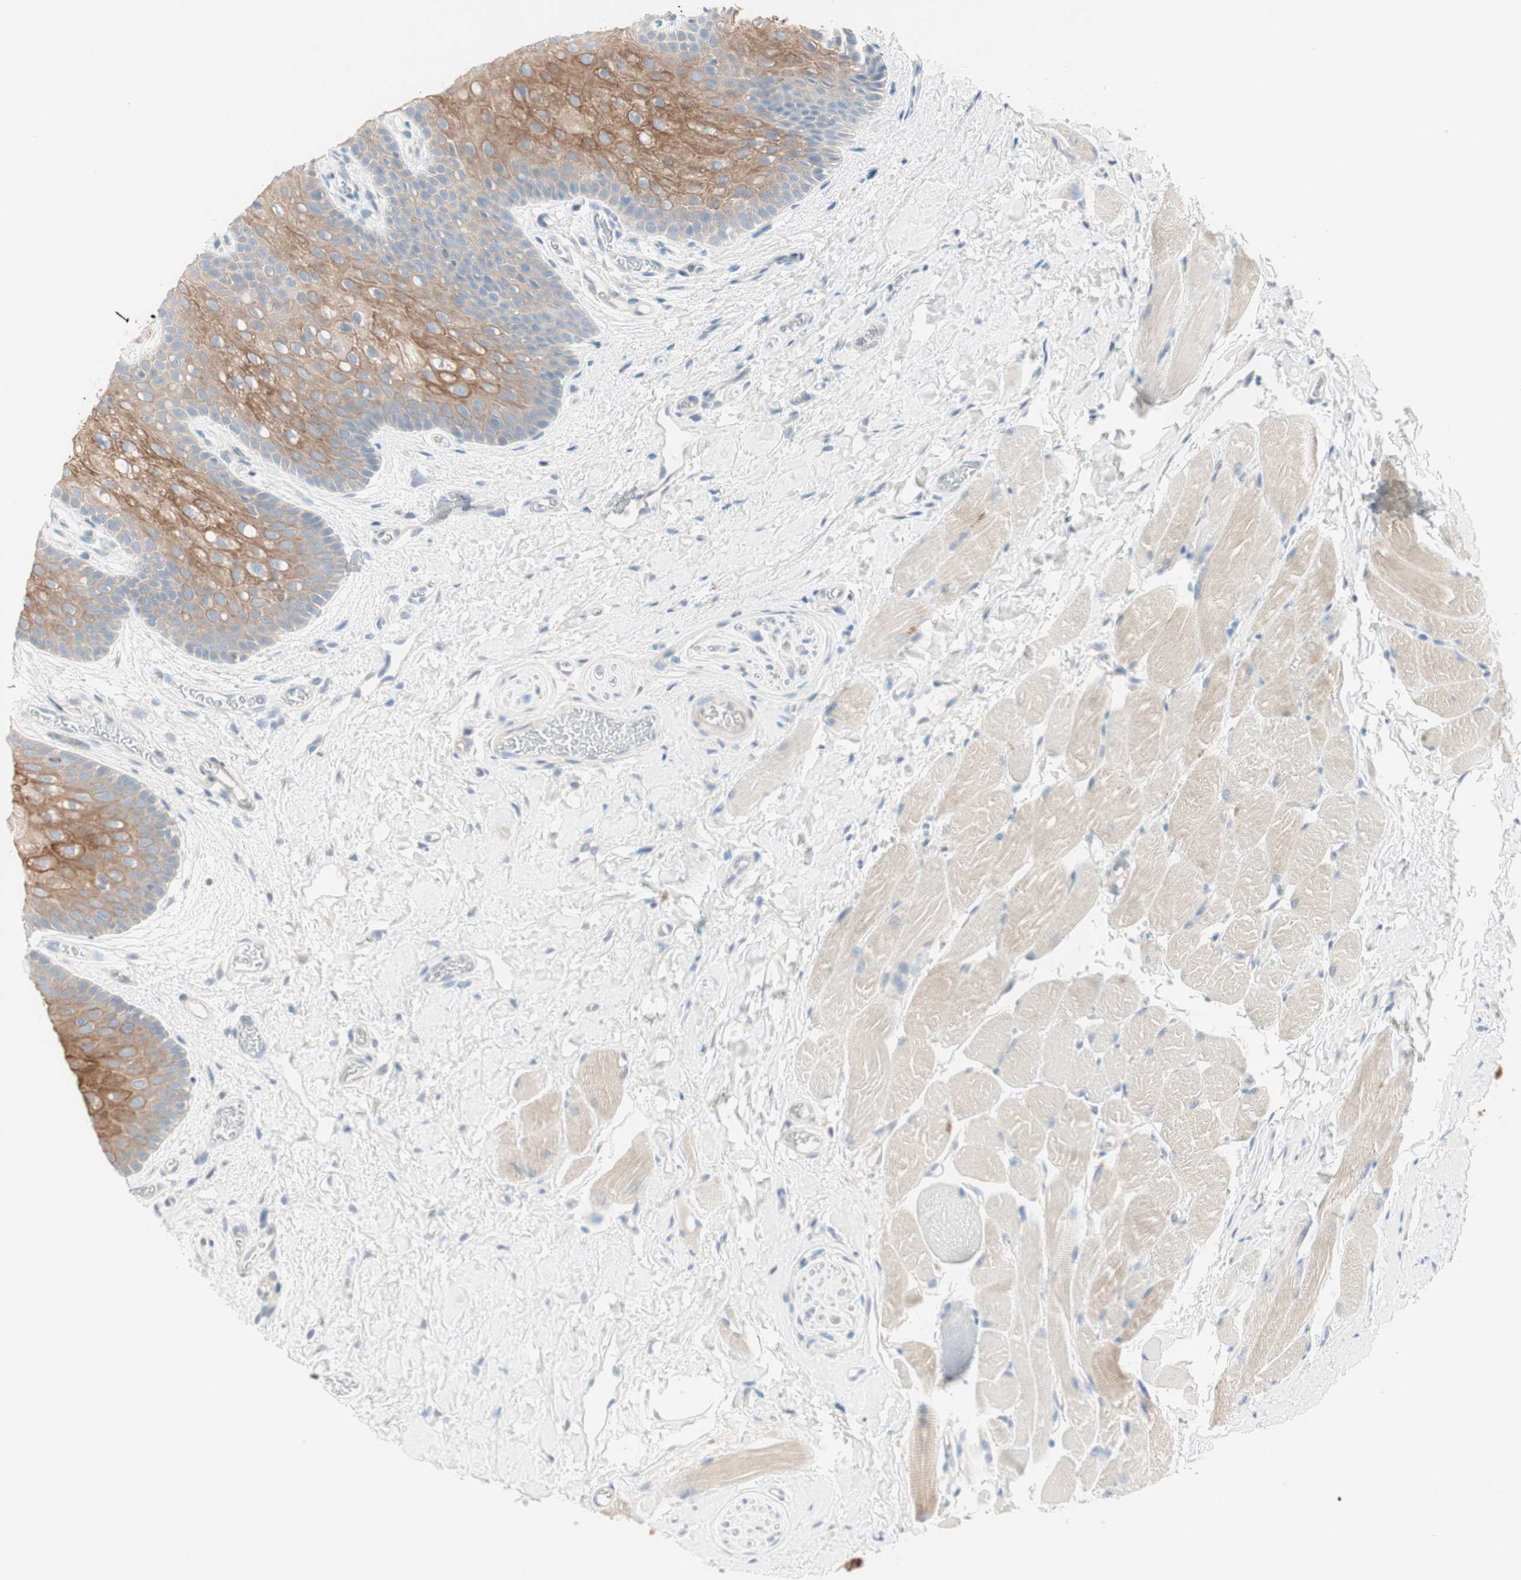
{"staining": {"intensity": "moderate", "quantity": ">75%", "location": "cytoplasmic/membranous"}, "tissue": "oral mucosa", "cell_type": "Squamous epithelial cells", "image_type": "normal", "snomed": [{"axis": "morphology", "description": "Normal tissue, NOS"}, {"axis": "topography", "description": "Oral tissue"}], "caption": "Immunohistochemical staining of unremarkable human oral mucosa displays moderate cytoplasmic/membranous protein positivity in approximately >75% of squamous epithelial cells.", "gene": "SULT1C2", "patient": {"sex": "male", "age": 54}}